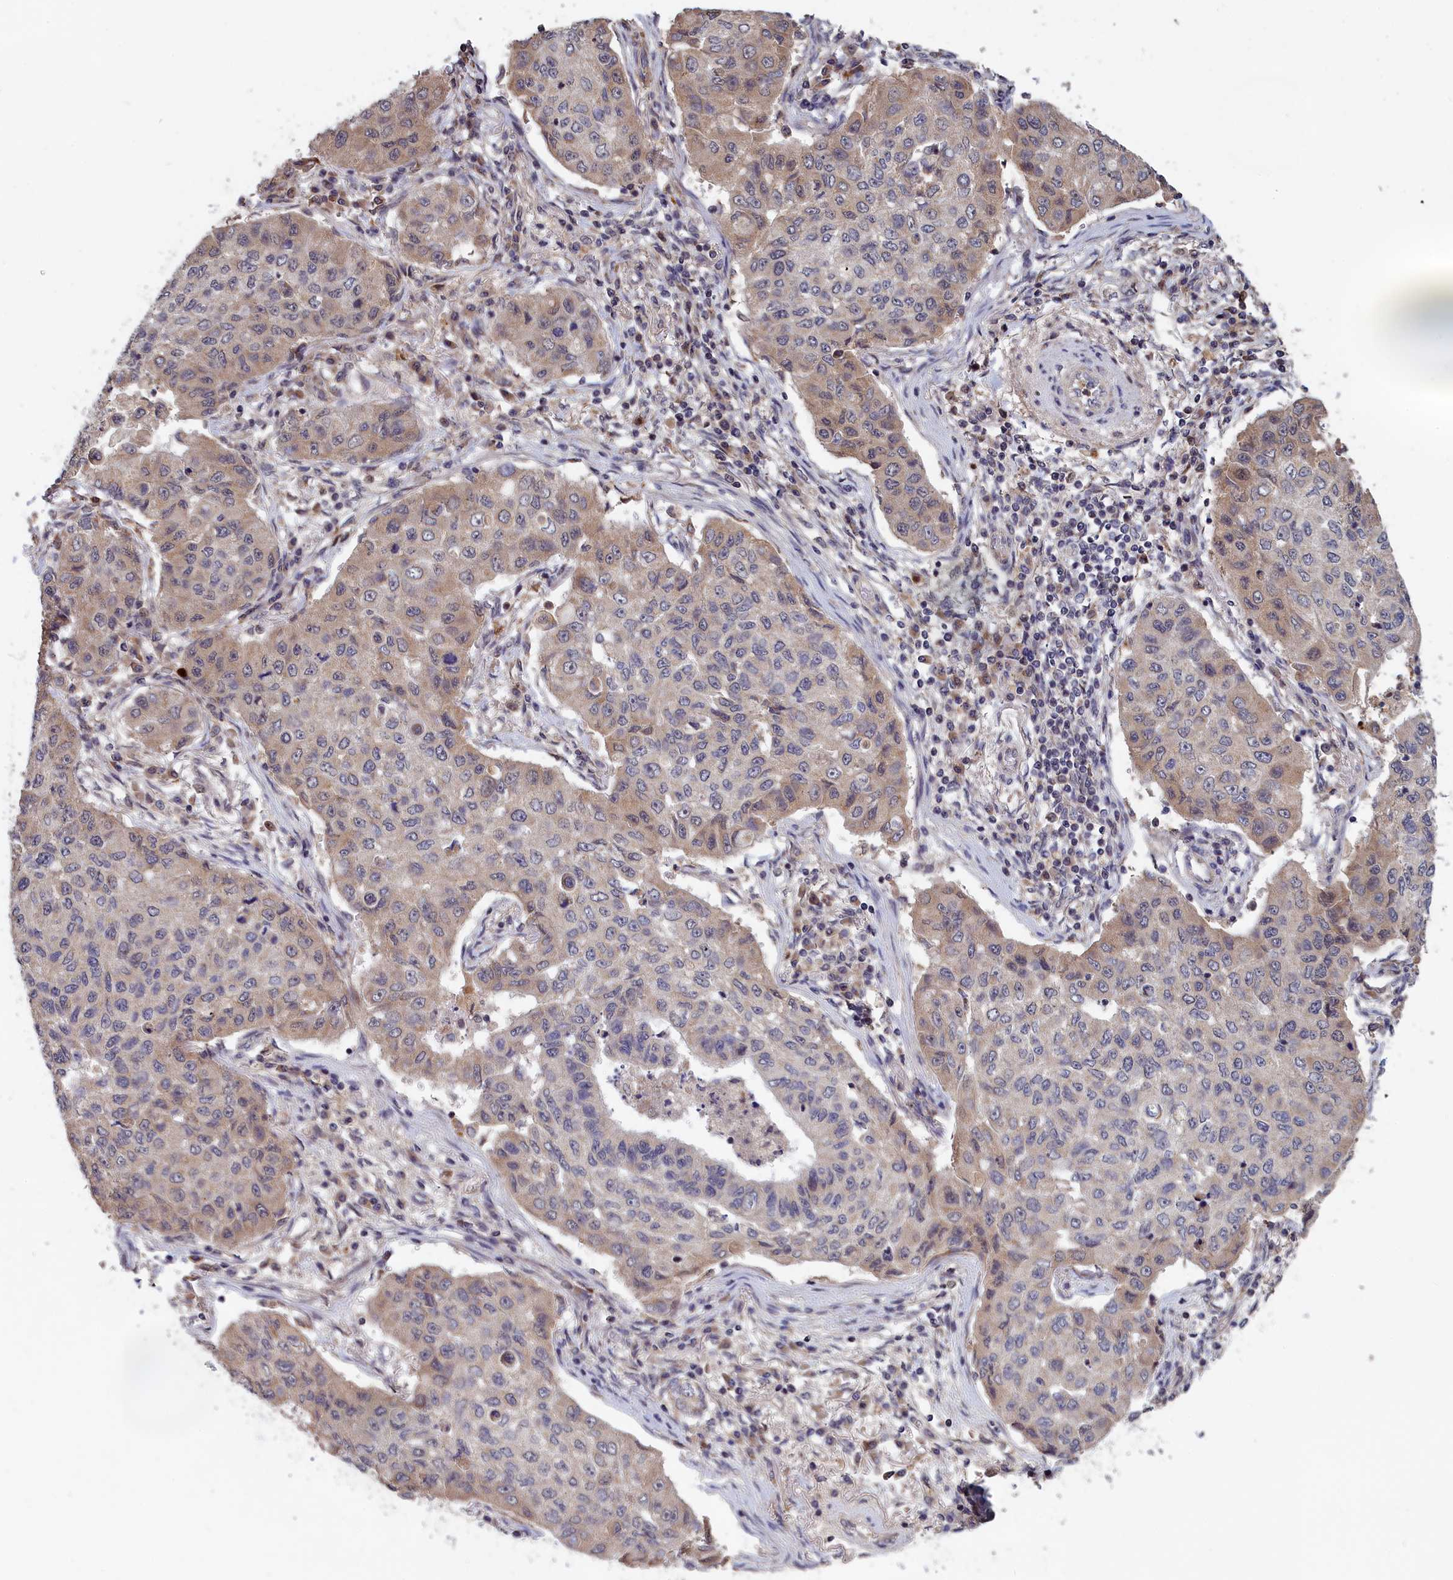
{"staining": {"intensity": "weak", "quantity": "25%-75%", "location": "cytoplasmic/membranous"}, "tissue": "lung cancer", "cell_type": "Tumor cells", "image_type": "cancer", "snomed": [{"axis": "morphology", "description": "Squamous cell carcinoma, NOS"}, {"axis": "topography", "description": "Lung"}], "caption": "DAB (3,3'-diaminobenzidine) immunohistochemical staining of lung cancer demonstrates weak cytoplasmic/membranous protein positivity in approximately 25%-75% of tumor cells. (DAB (3,3'-diaminobenzidine) IHC, brown staining for protein, blue staining for nuclei).", "gene": "EPB41L4B", "patient": {"sex": "male", "age": 74}}